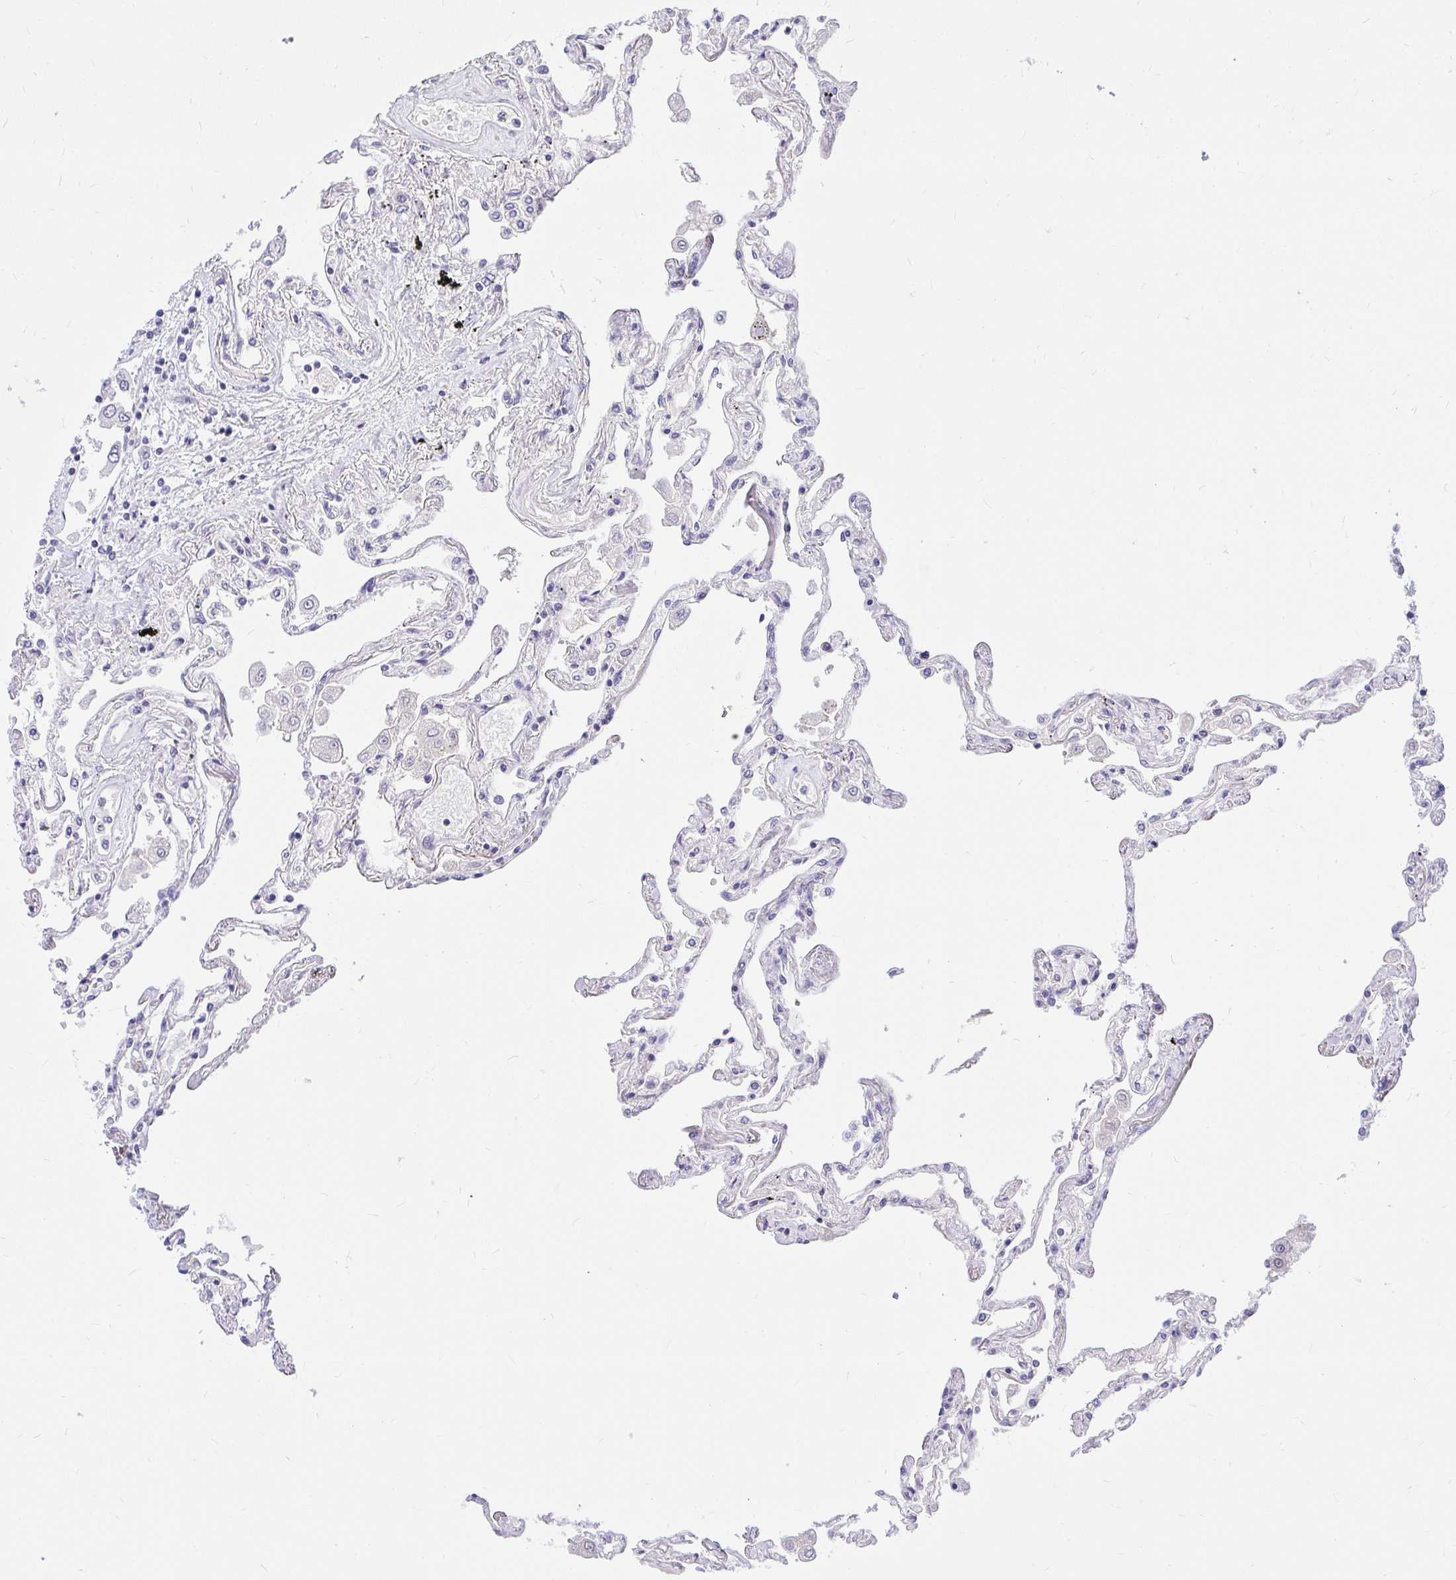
{"staining": {"intensity": "negative", "quantity": "none", "location": "none"}, "tissue": "lung", "cell_type": "Alveolar cells", "image_type": "normal", "snomed": [{"axis": "morphology", "description": "Normal tissue, NOS"}, {"axis": "morphology", "description": "Adenocarcinoma, NOS"}, {"axis": "topography", "description": "Cartilage tissue"}, {"axis": "topography", "description": "Lung"}], "caption": "Lung was stained to show a protein in brown. There is no significant staining in alveolar cells. Brightfield microscopy of immunohistochemistry (IHC) stained with DAB (3,3'-diaminobenzidine) (brown) and hematoxylin (blue), captured at high magnification.", "gene": "PKN3", "patient": {"sex": "female", "age": 67}}